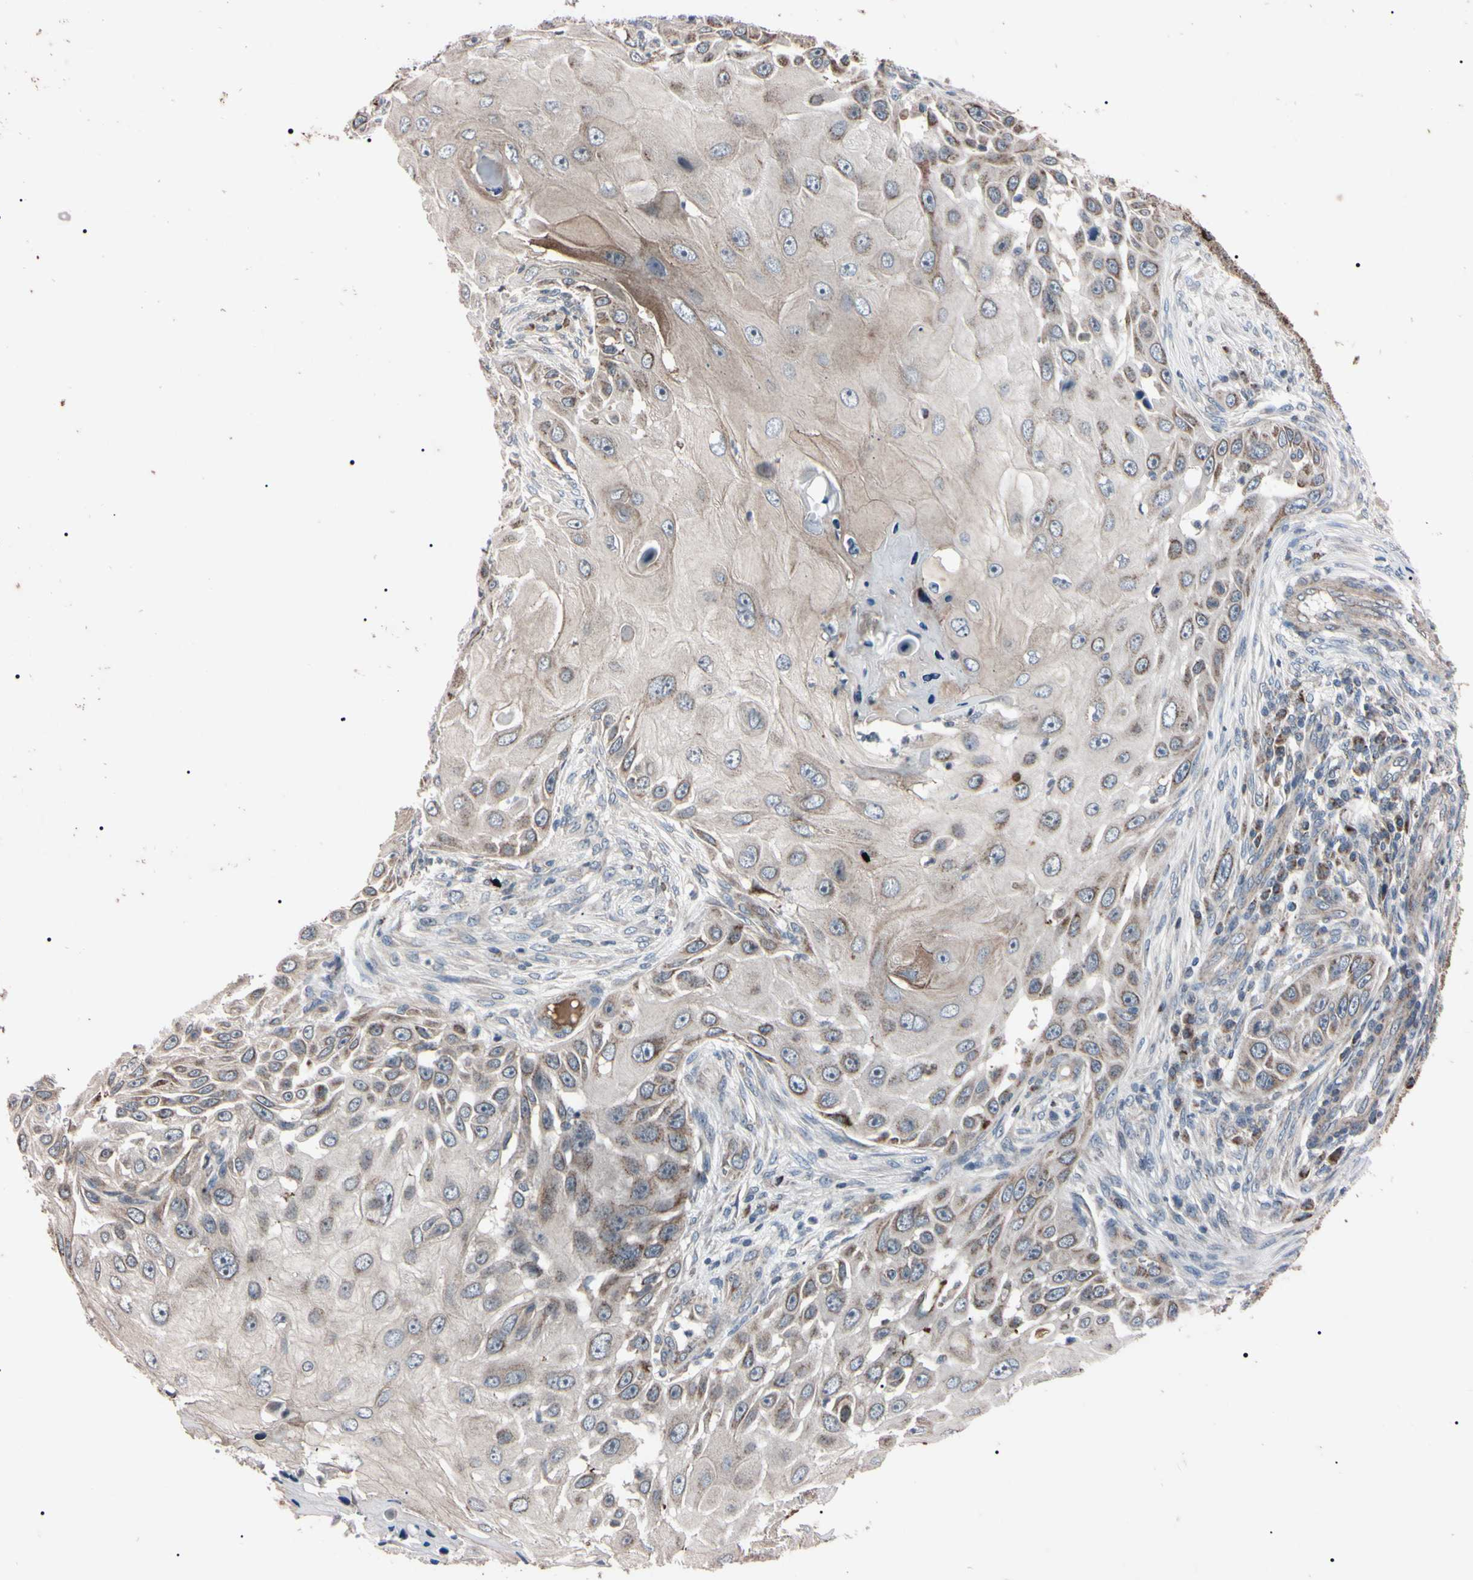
{"staining": {"intensity": "weak", "quantity": ">75%", "location": "cytoplasmic/membranous"}, "tissue": "skin cancer", "cell_type": "Tumor cells", "image_type": "cancer", "snomed": [{"axis": "morphology", "description": "Squamous cell carcinoma, NOS"}, {"axis": "topography", "description": "Skin"}], "caption": "Skin cancer tissue exhibits weak cytoplasmic/membranous expression in about >75% of tumor cells The staining was performed using DAB (3,3'-diaminobenzidine) to visualize the protein expression in brown, while the nuclei were stained in blue with hematoxylin (Magnification: 20x).", "gene": "TNFRSF1A", "patient": {"sex": "female", "age": 44}}